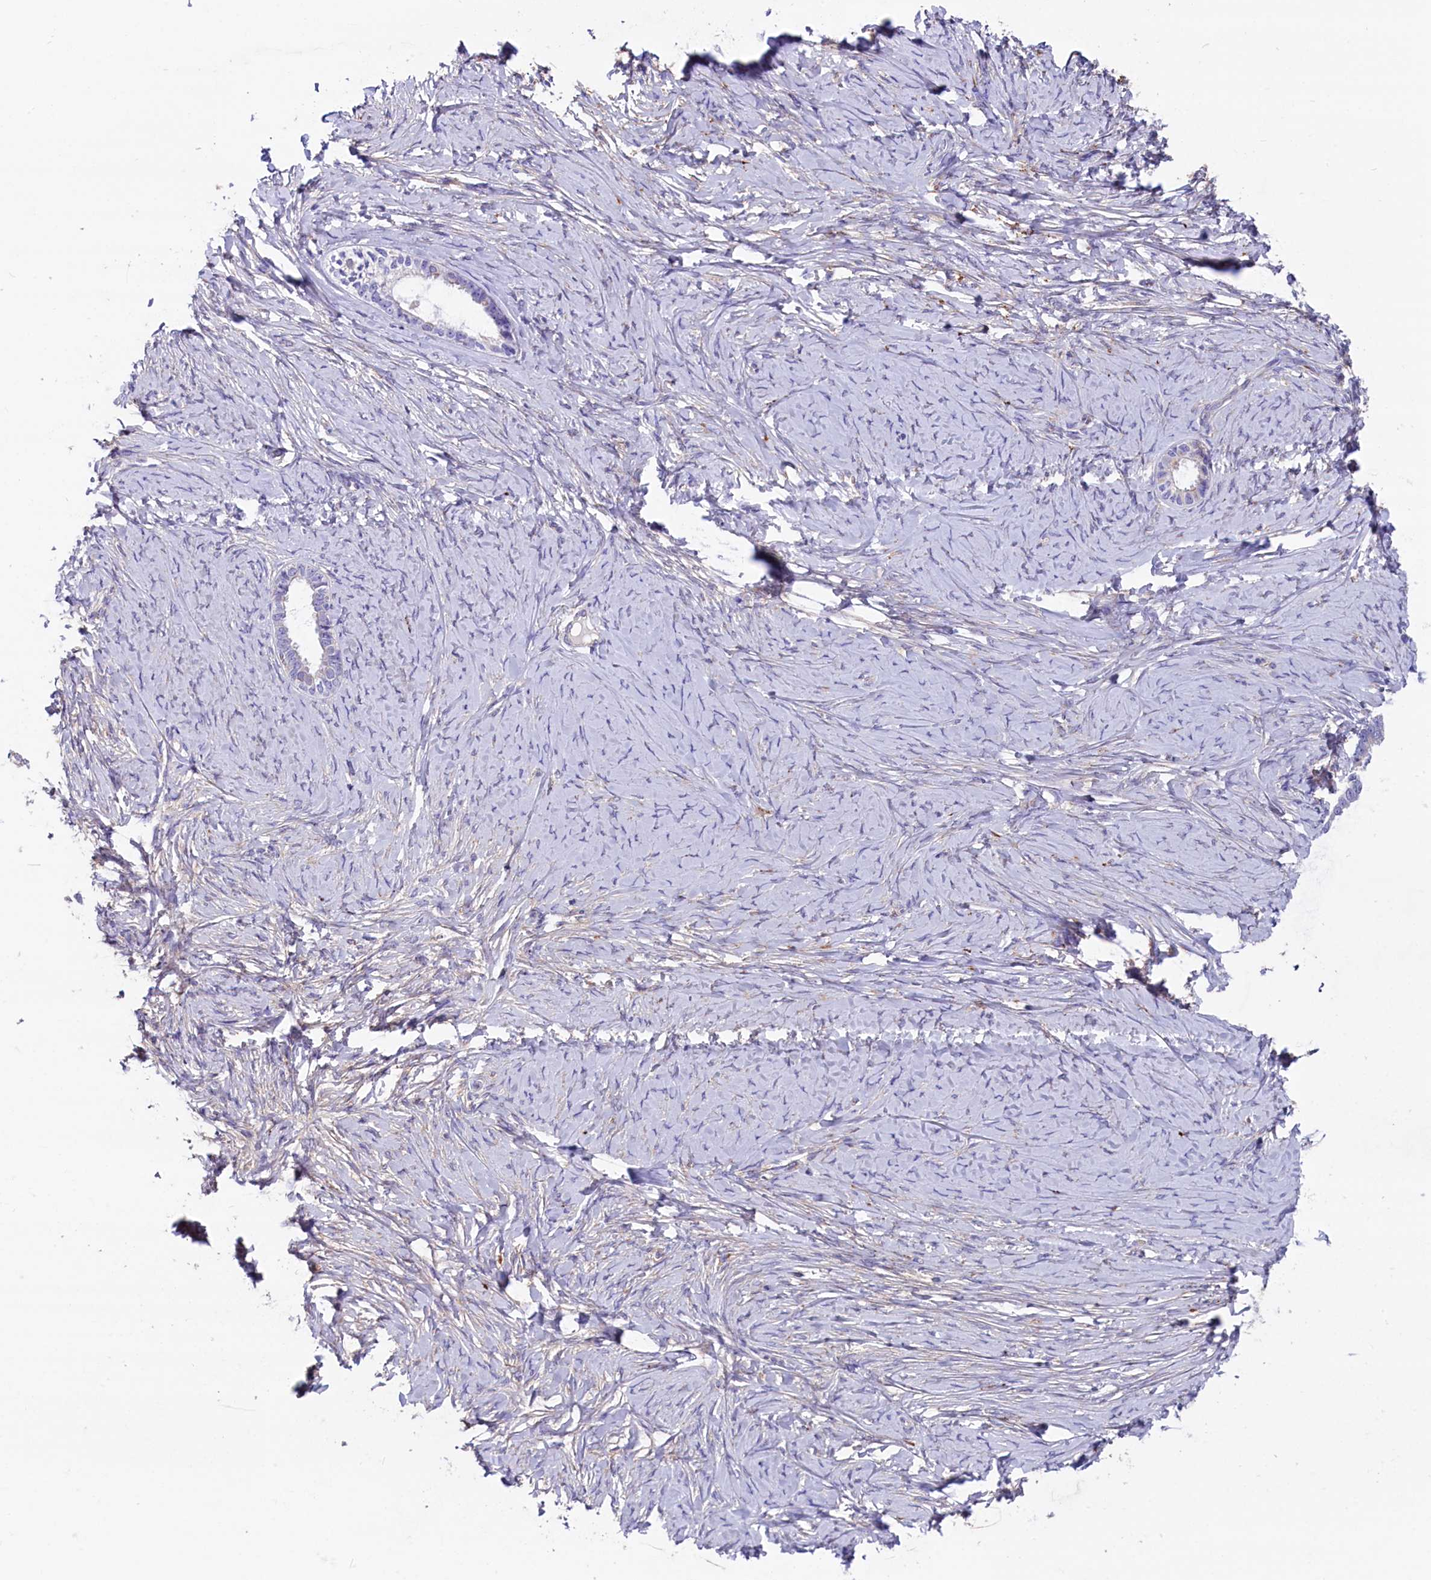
{"staining": {"intensity": "negative", "quantity": "none", "location": "none"}, "tissue": "ovarian cancer", "cell_type": "Tumor cells", "image_type": "cancer", "snomed": [{"axis": "morphology", "description": "Cystadenocarcinoma, serous, NOS"}, {"axis": "topography", "description": "Ovary"}], "caption": "Immunohistochemistry (IHC) of human ovarian cancer demonstrates no positivity in tumor cells.", "gene": "GPR108", "patient": {"sex": "female", "age": 79}}